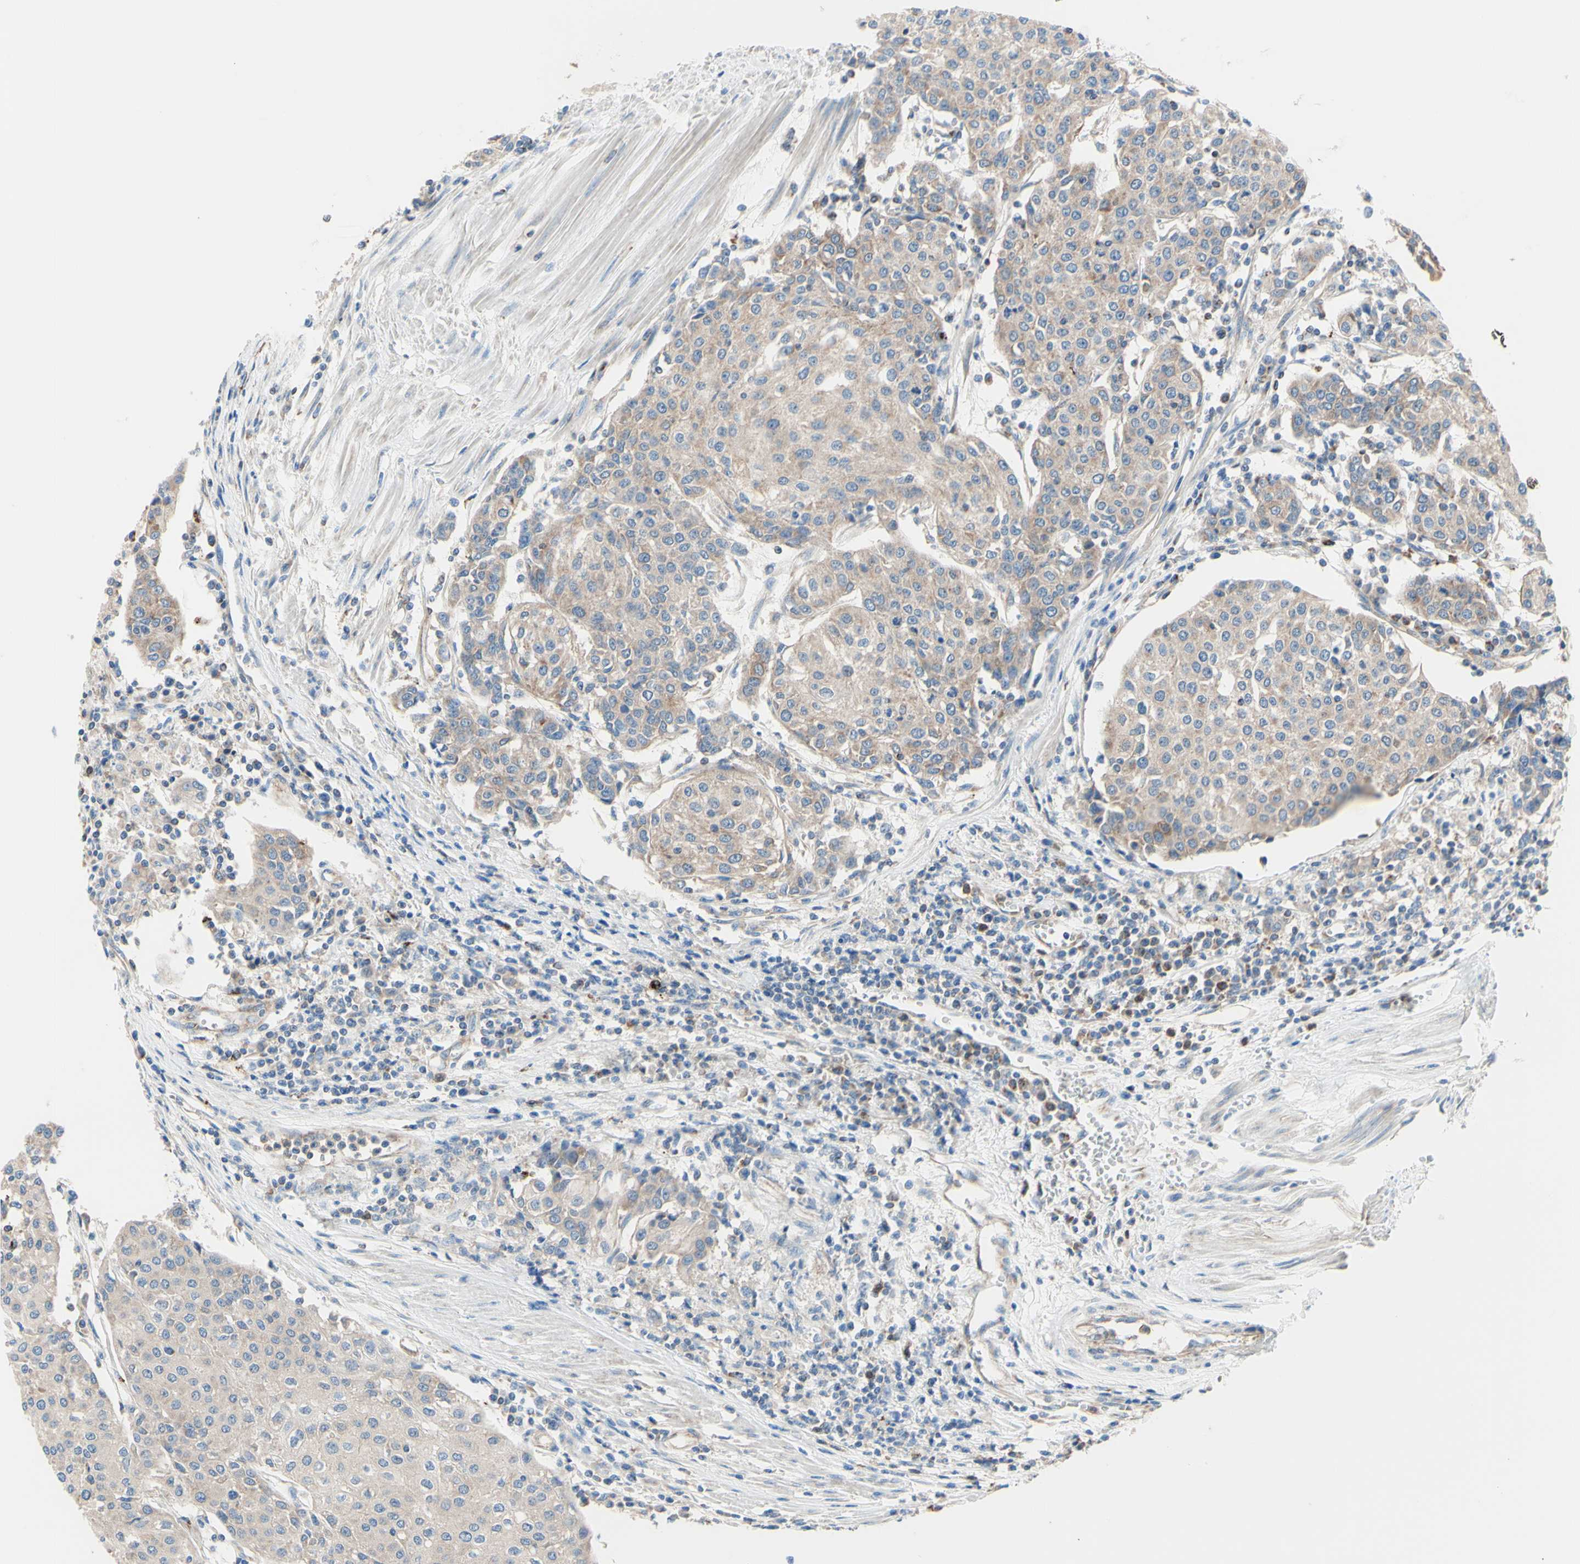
{"staining": {"intensity": "weak", "quantity": ">75%", "location": "cytoplasmic/membranous"}, "tissue": "urothelial cancer", "cell_type": "Tumor cells", "image_type": "cancer", "snomed": [{"axis": "morphology", "description": "Urothelial carcinoma, High grade"}, {"axis": "topography", "description": "Urinary bladder"}], "caption": "A high-resolution photomicrograph shows IHC staining of urothelial carcinoma (high-grade), which shows weak cytoplasmic/membranous expression in approximately >75% of tumor cells. The protein is shown in brown color, while the nuclei are stained blue.", "gene": "FMR1", "patient": {"sex": "female", "age": 85}}